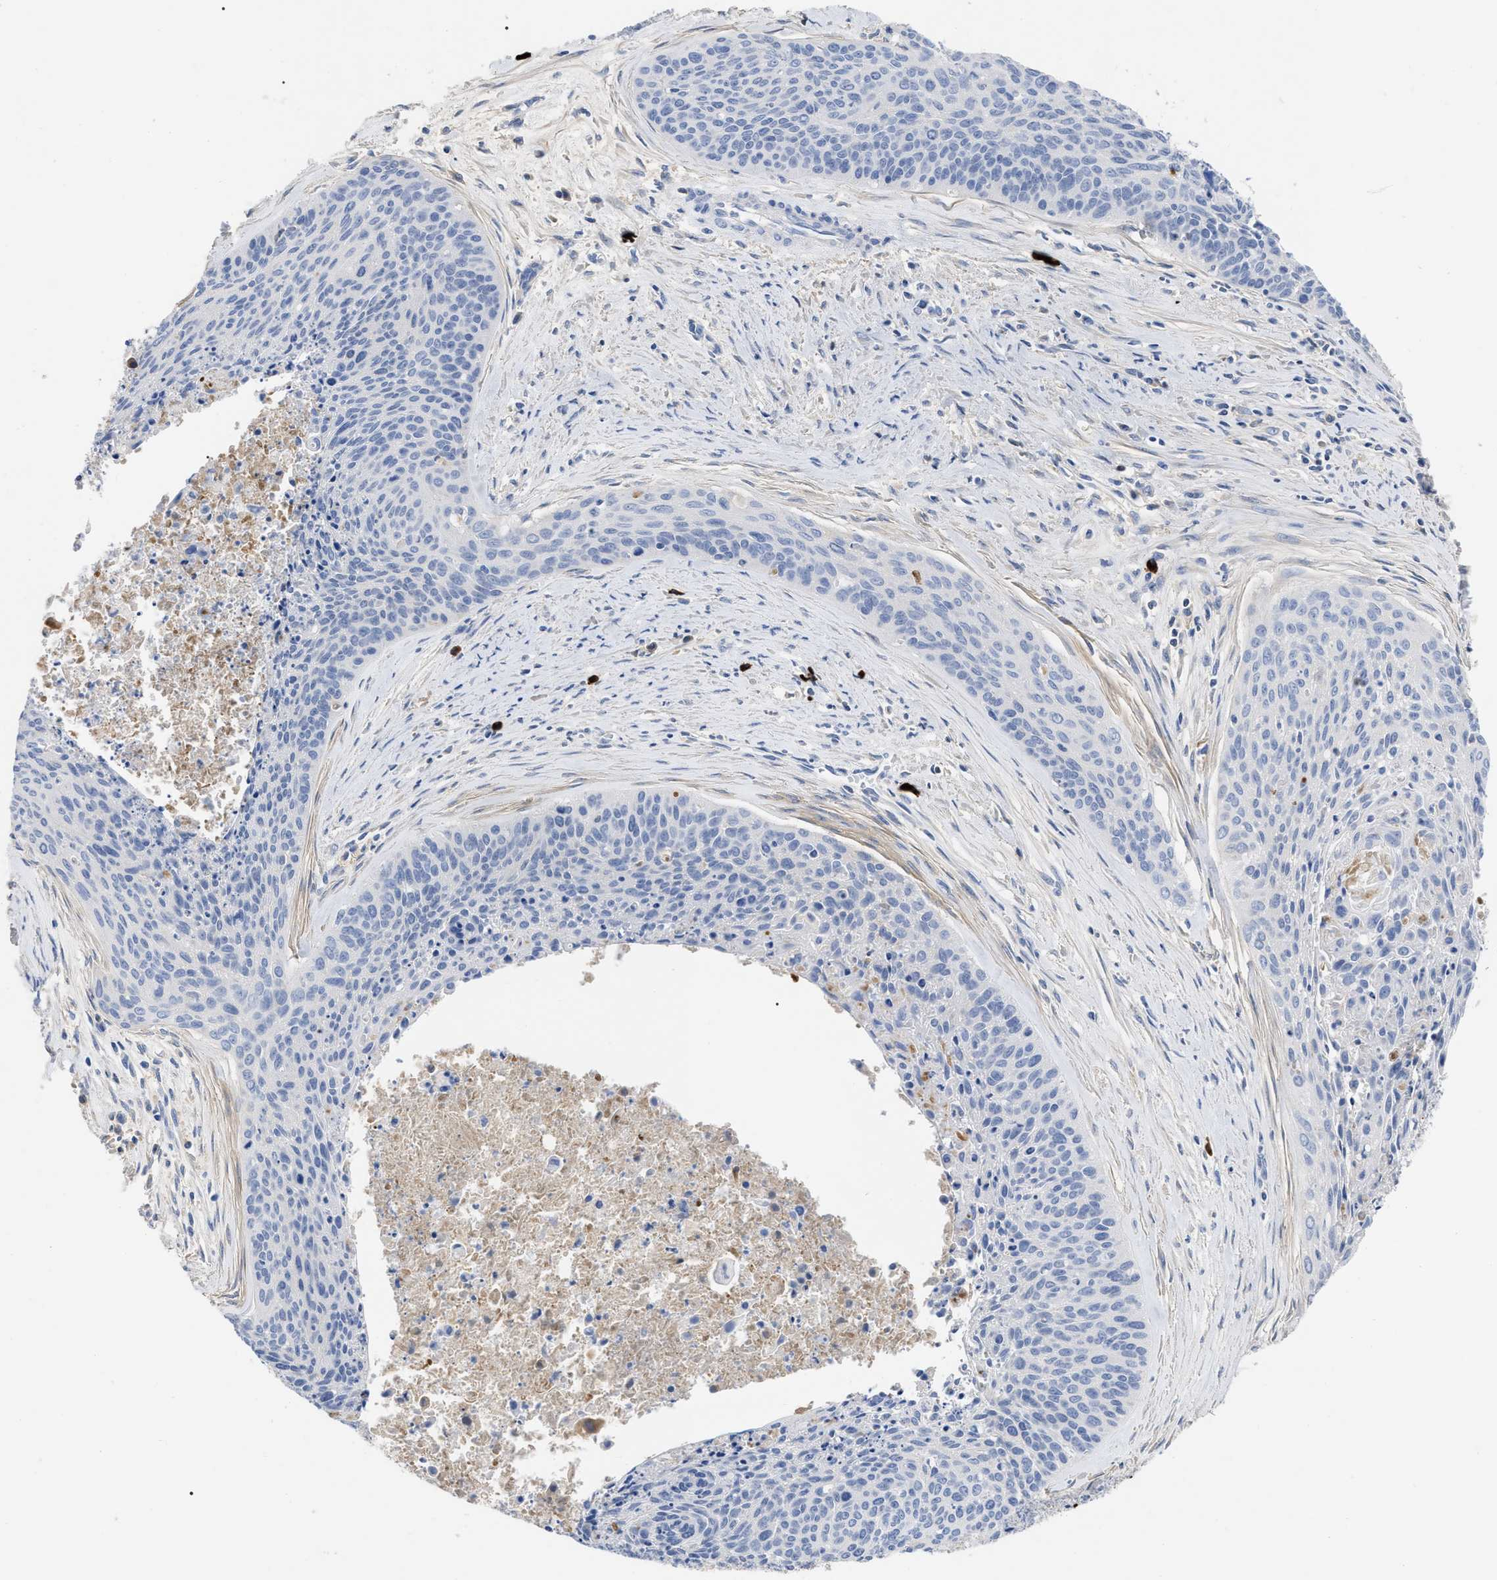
{"staining": {"intensity": "negative", "quantity": "none", "location": "none"}, "tissue": "cervical cancer", "cell_type": "Tumor cells", "image_type": "cancer", "snomed": [{"axis": "morphology", "description": "Squamous cell carcinoma, NOS"}, {"axis": "topography", "description": "Cervix"}], "caption": "An immunohistochemistry (IHC) image of cervical cancer (squamous cell carcinoma) is shown. There is no staining in tumor cells of cervical cancer (squamous cell carcinoma).", "gene": "IGHV5-51", "patient": {"sex": "female", "age": 55}}